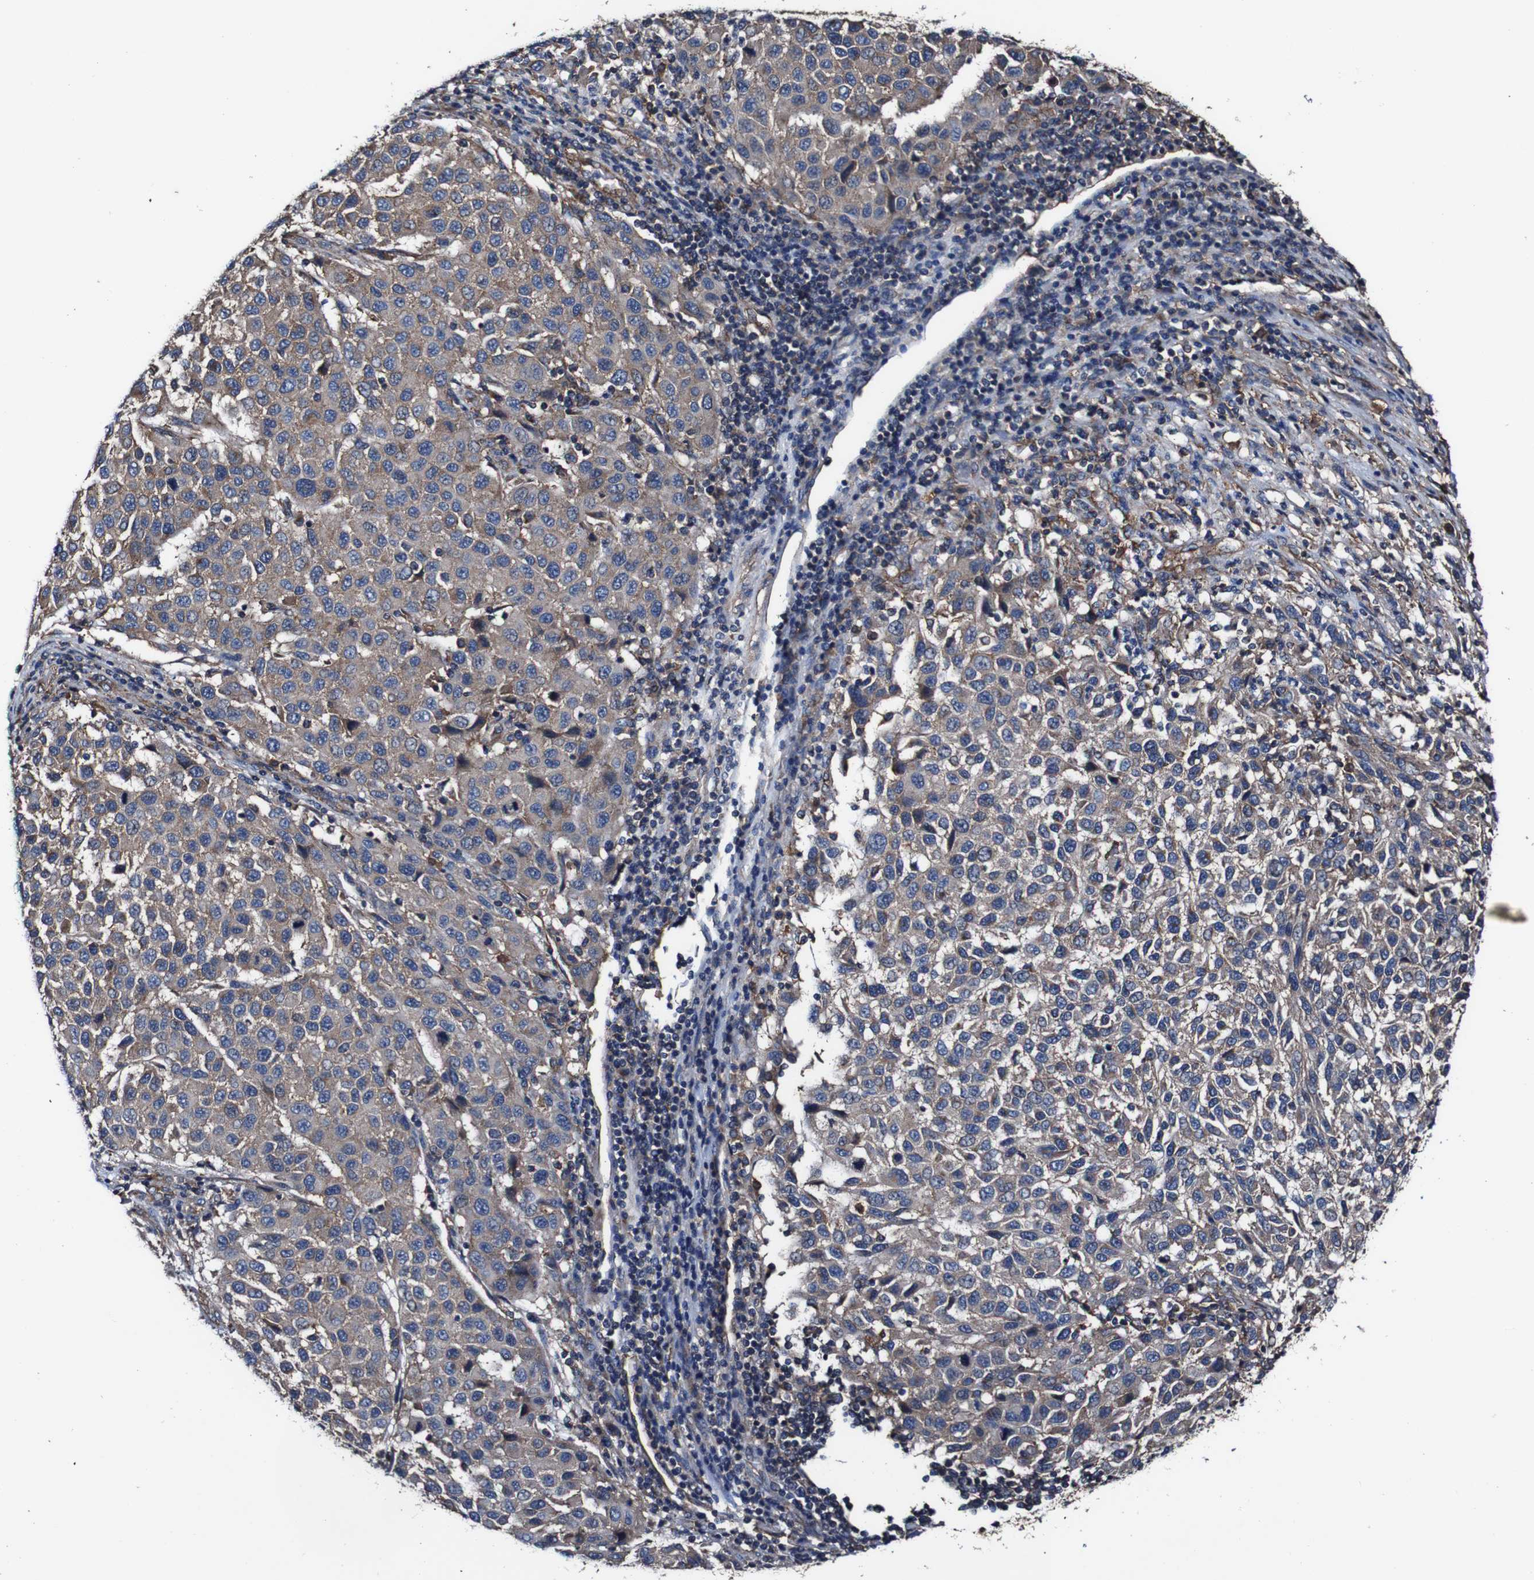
{"staining": {"intensity": "strong", "quantity": ">75%", "location": "cytoplasmic/membranous"}, "tissue": "melanoma", "cell_type": "Tumor cells", "image_type": "cancer", "snomed": [{"axis": "morphology", "description": "Malignant melanoma, Metastatic site"}, {"axis": "topography", "description": "Lymph node"}], "caption": "Immunohistochemical staining of malignant melanoma (metastatic site) exhibits high levels of strong cytoplasmic/membranous positivity in approximately >75% of tumor cells. (IHC, brightfield microscopy, high magnification).", "gene": "CSF1R", "patient": {"sex": "male", "age": 61}}